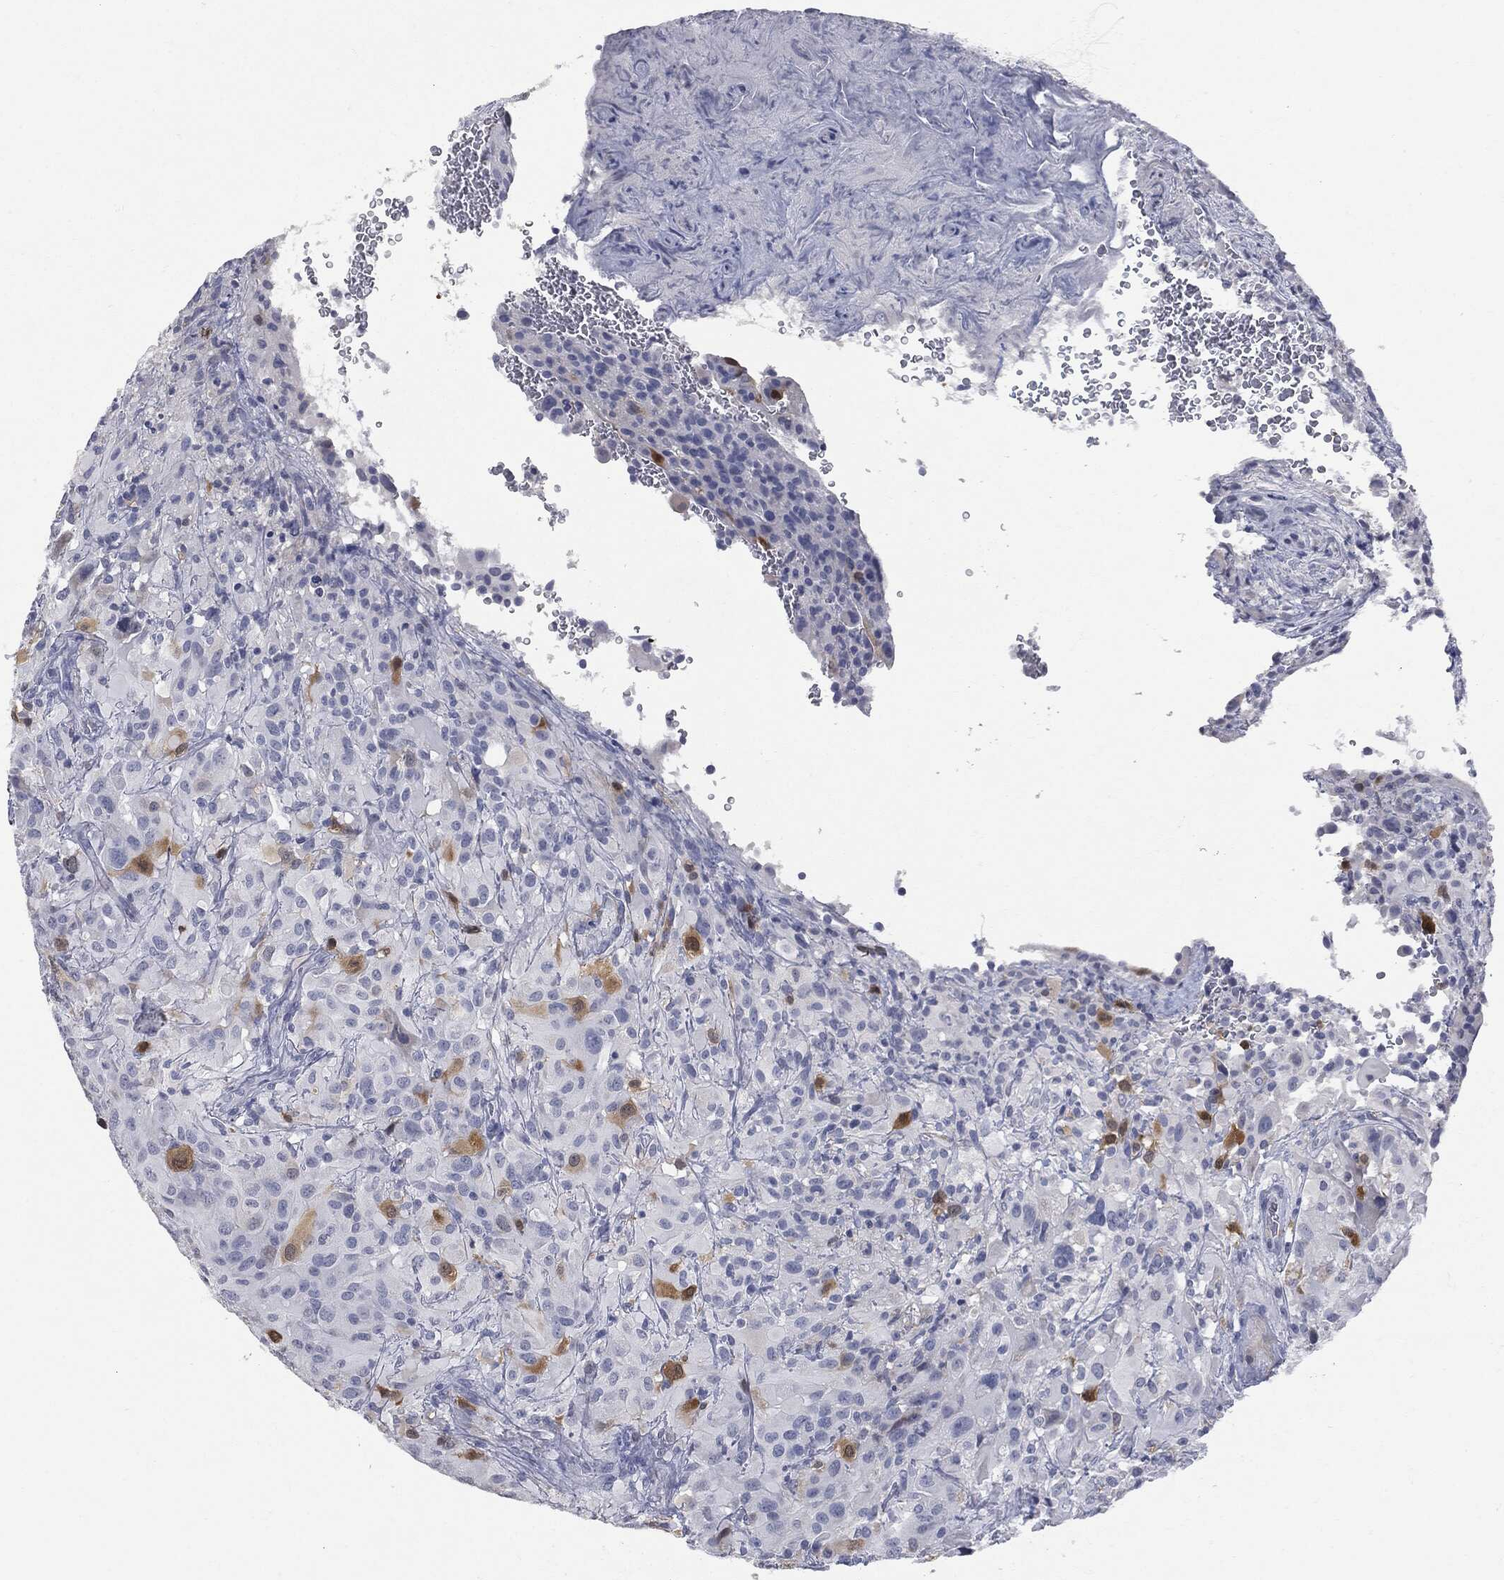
{"staining": {"intensity": "moderate", "quantity": "<25%", "location": "cytoplasmic/membranous"}, "tissue": "glioma", "cell_type": "Tumor cells", "image_type": "cancer", "snomed": [{"axis": "morphology", "description": "Glioma, malignant, High grade"}, {"axis": "topography", "description": "Cerebral cortex"}], "caption": "Malignant high-grade glioma tissue exhibits moderate cytoplasmic/membranous staining in about <25% of tumor cells", "gene": "UBE2C", "patient": {"sex": "male", "age": 35}}